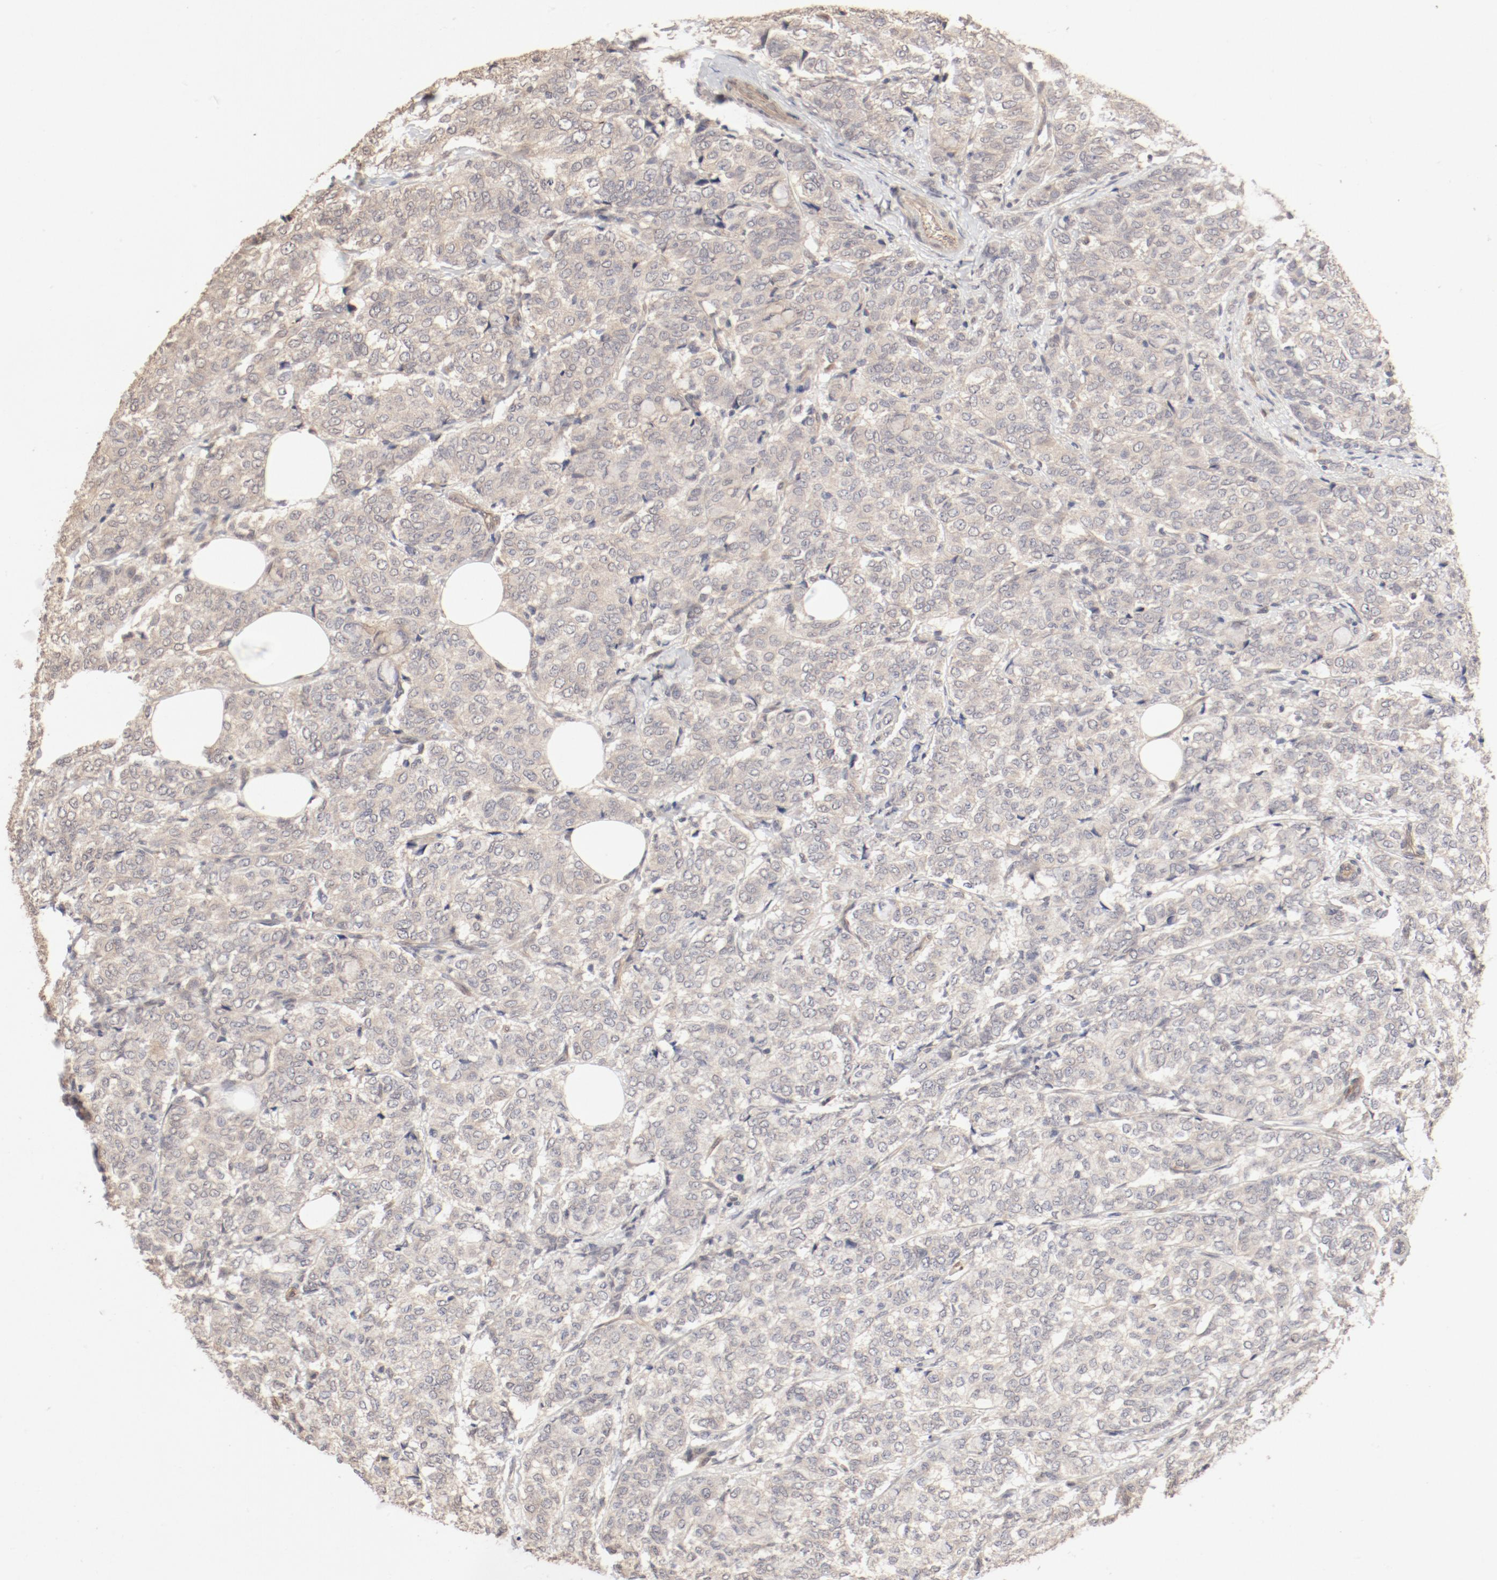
{"staining": {"intensity": "weak", "quantity": ">75%", "location": "cytoplasmic/membranous"}, "tissue": "breast cancer", "cell_type": "Tumor cells", "image_type": "cancer", "snomed": [{"axis": "morphology", "description": "Lobular carcinoma"}, {"axis": "topography", "description": "Breast"}], "caption": "A photomicrograph of breast cancer (lobular carcinoma) stained for a protein exhibits weak cytoplasmic/membranous brown staining in tumor cells.", "gene": "IL3RA", "patient": {"sex": "female", "age": 60}}